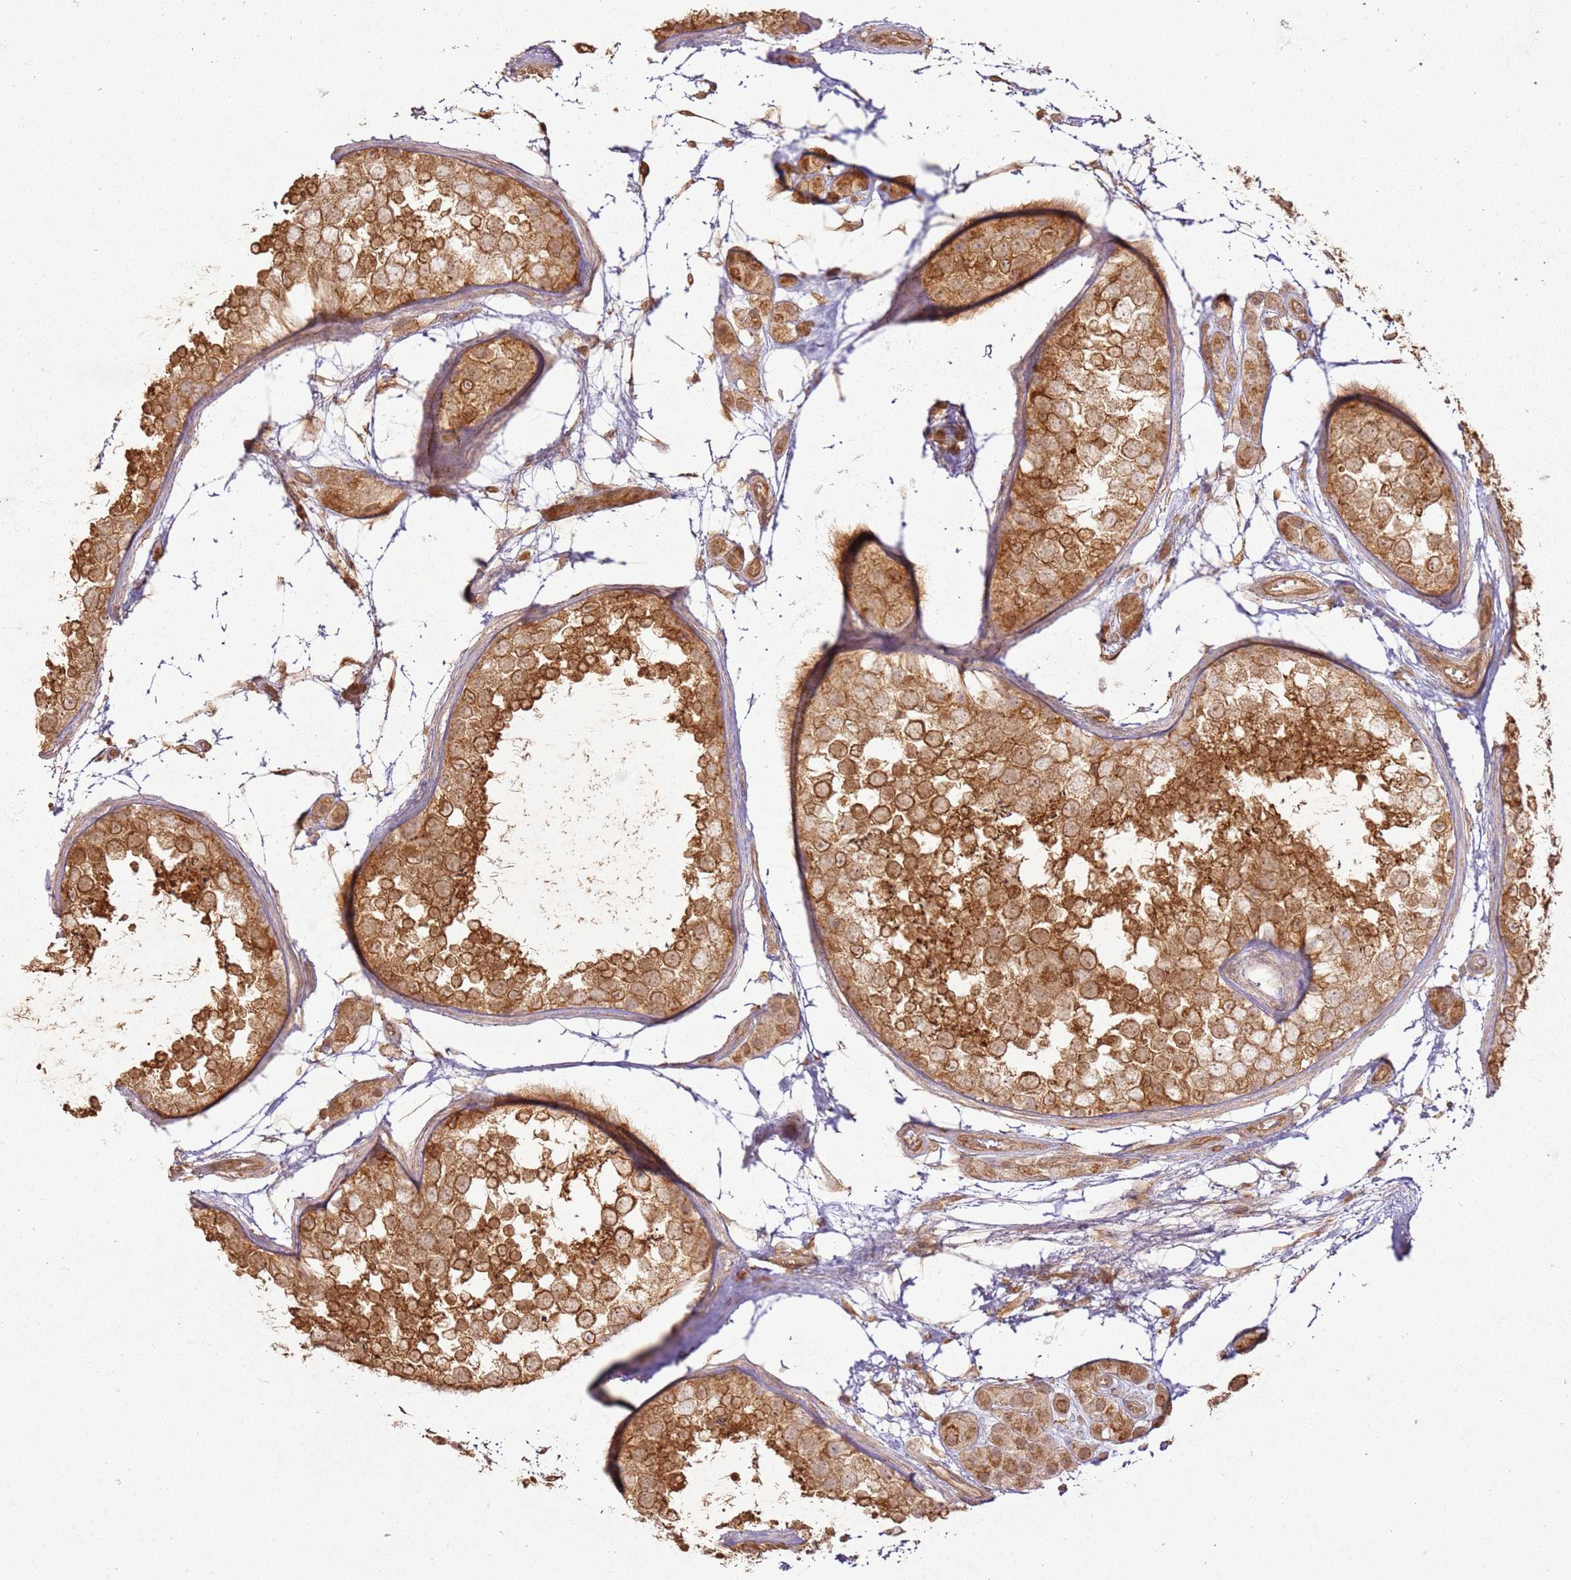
{"staining": {"intensity": "strong", "quantity": ">75%", "location": "cytoplasmic/membranous"}, "tissue": "testis", "cell_type": "Cells in seminiferous ducts", "image_type": "normal", "snomed": [{"axis": "morphology", "description": "Normal tissue, NOS"}, {"axis": "topography", "description": "Testis"}], "caption": "A high-resolution histopathology image shows immunohistochemistry (IHC) staining of benign testis, which demonstrates strong cytoplasmic/membranous positivity in about >75% of cells in seminiferous ducts. The protein of interest is shown in brown color, while the nuclei are stained blue.", "gene": "ZNF776", "patient": {"sex": "male", "age": 56}}